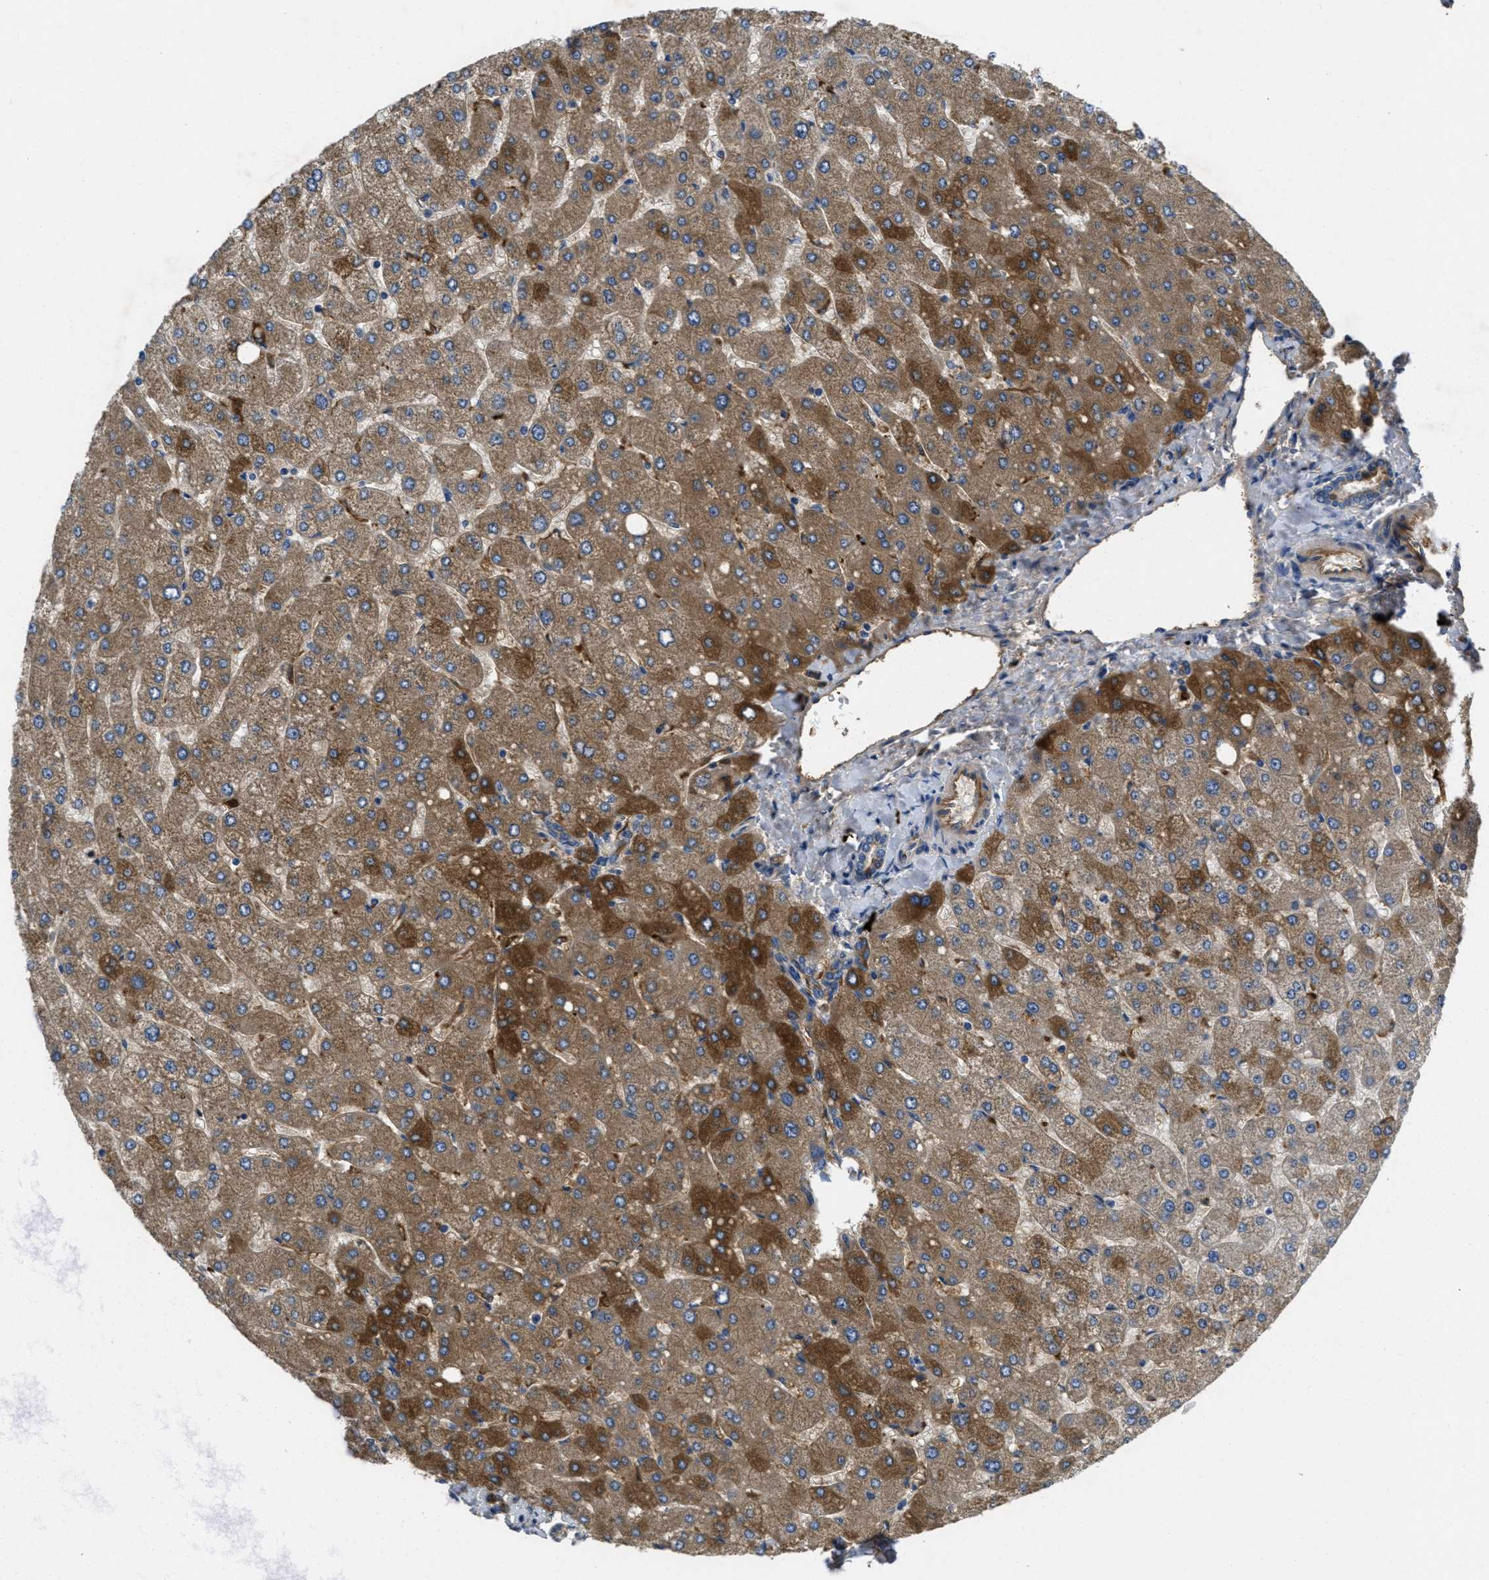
{"staining": {"intensity": "weak", "quantity": ">75%", "location": "cytoplasmic/membranous"}, "tissue": "liver", "cell_type": "Cholangiocytes", "image_type": "normal", "snomed": [{"axis": "morphology", "description": "Normal tissue, NOS"}, {"axis": "topography", "description": "Liver"}], "caption": "Immunohistochemical staining of benign liver exhibits low levels of weak cytoplasmic/membranous expression in approximately >75% of cholangiocytes.", "gene": "GALK1", "patient": {"sex": "male", "age": 55}}